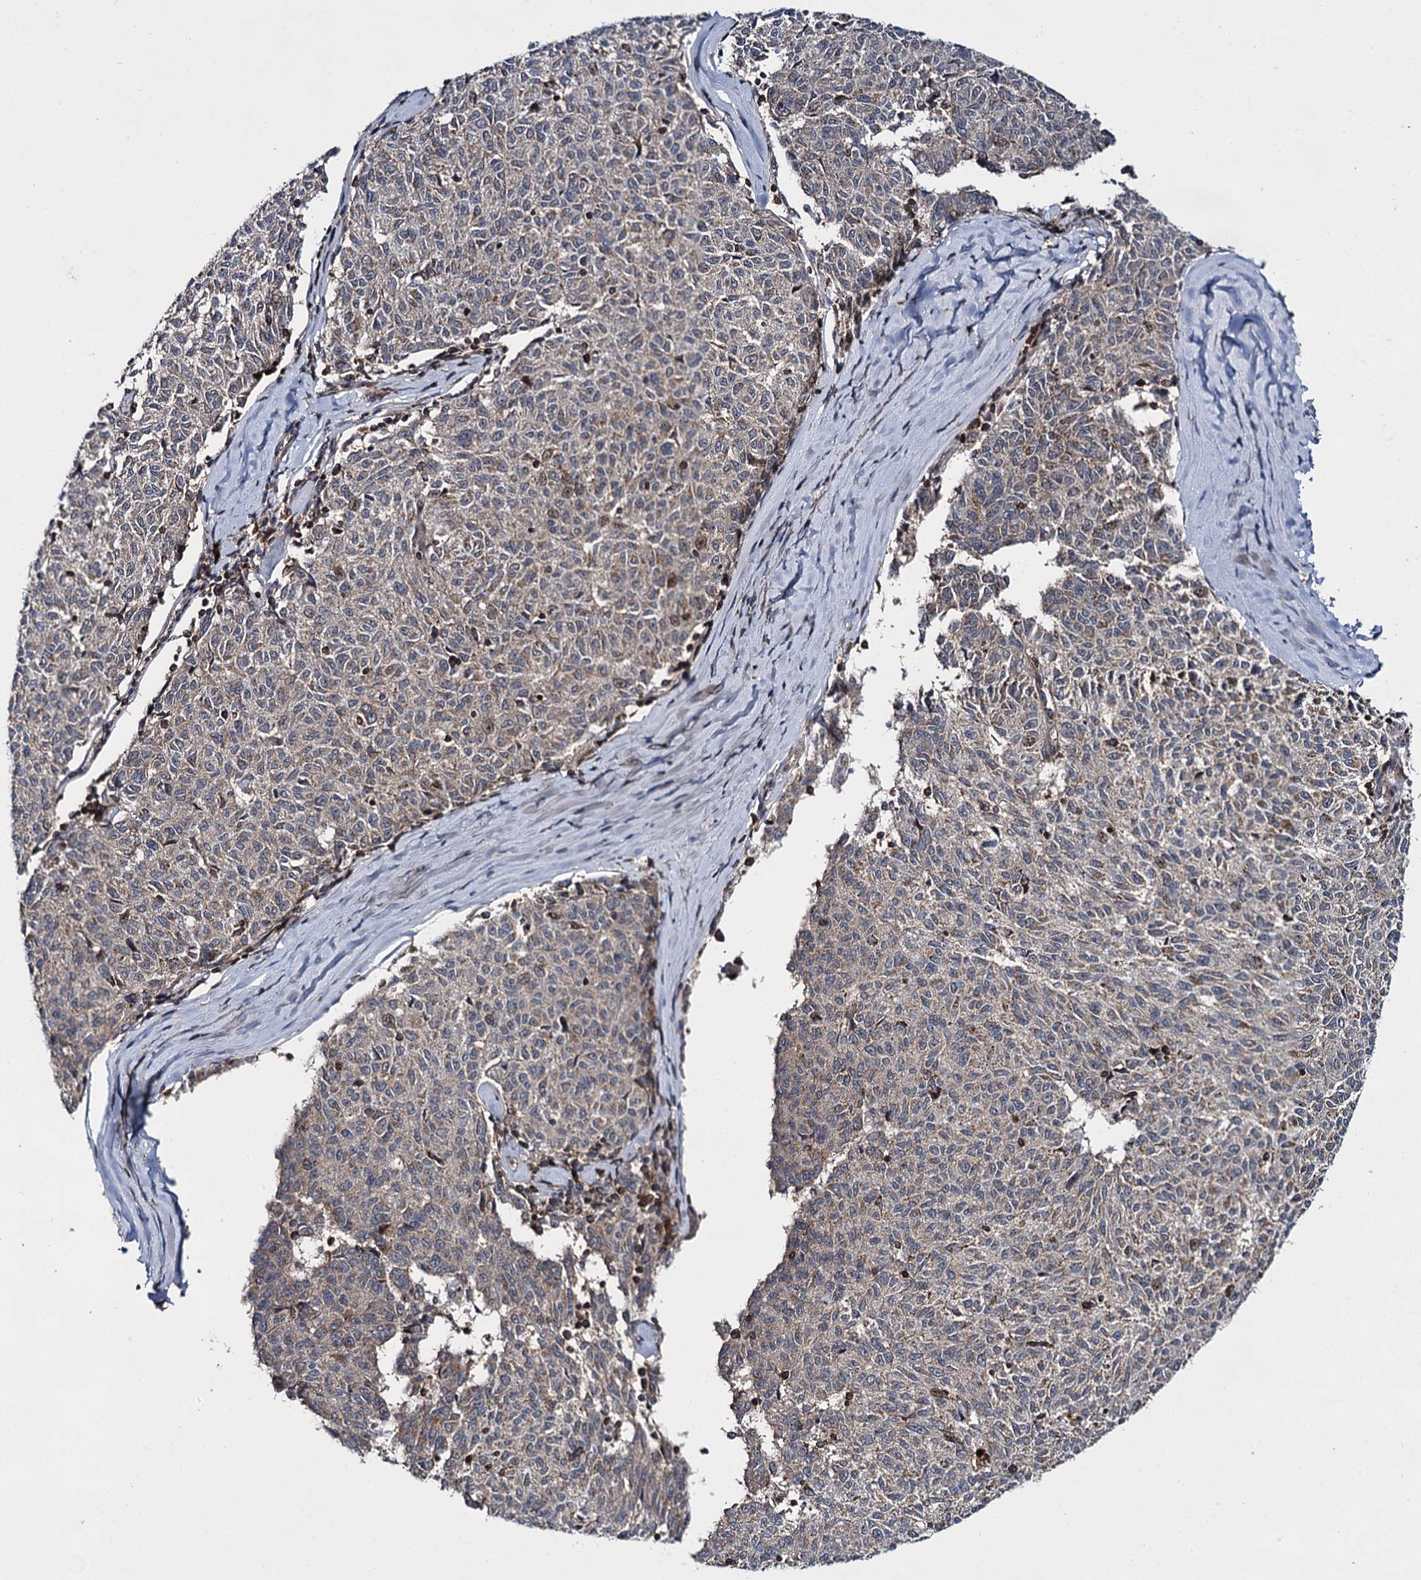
{"staining": {"intensity": "weak", "quantity": "<25%", "location": "cytoplasmic/membranous,nuclear"}, "tissue": "melanoma", "cell_type": "Tumor cells", "image_type": "cancer", "snomed": [{"axis": "morphology", "description": "Malignant melanoma, NOS"}, {"axis": "topography", "description": "Skin"}], "caption": "Image shows no significant protein expression in tumor cells of melanoma.", "gene": "ABLIM1", "patient": {"sex": "female", "age": 72}}